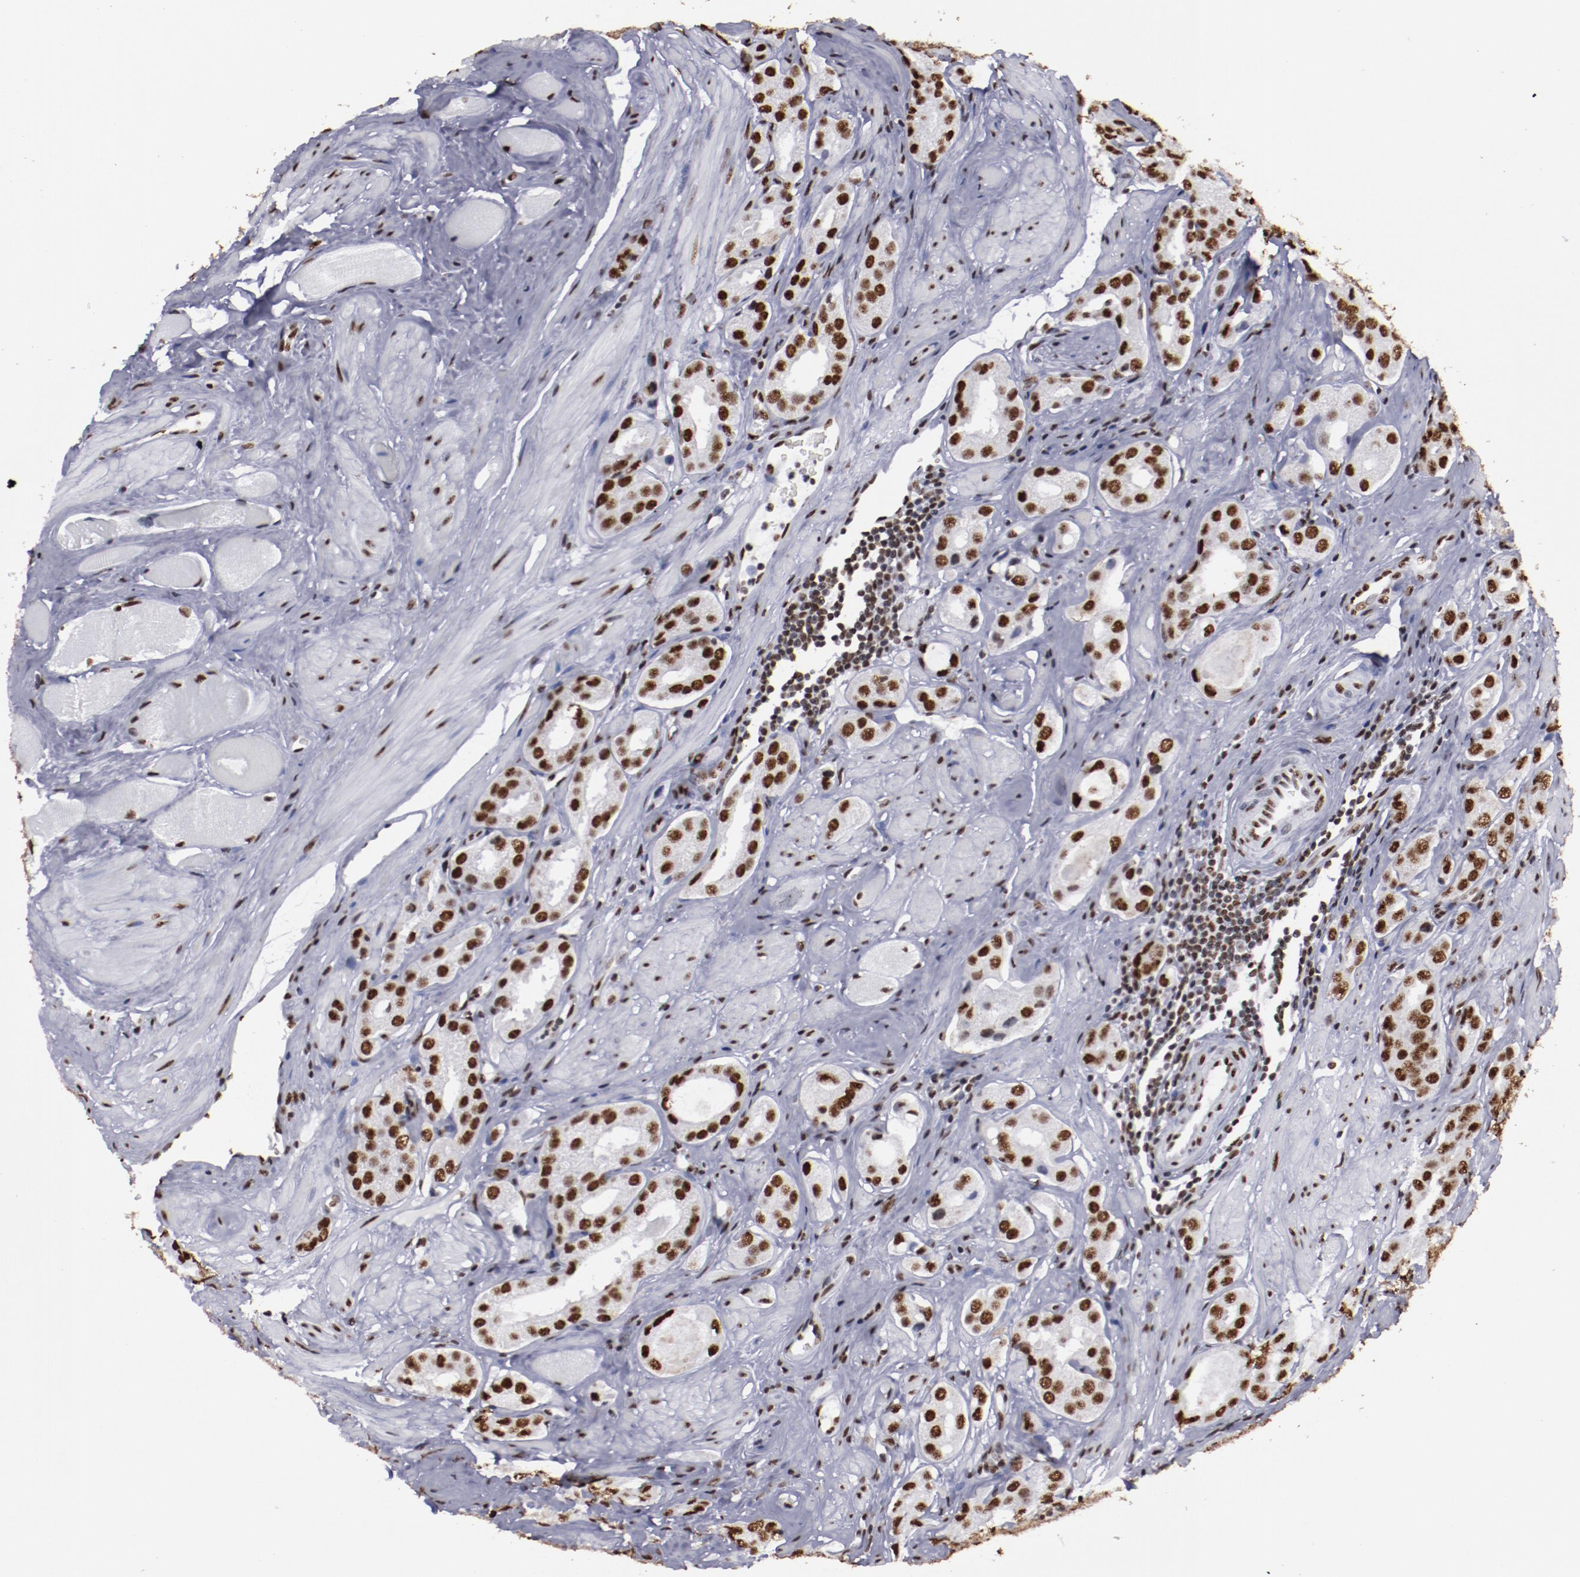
{"staining": {"intensity": "strong", "quantity": ">75%", "location": "nuclear"}, "tissue": "prostate cancer", "cell_type": "Tumor cells", "image_type": "cancer", "snomed": [{"axis": "morphology", "description": "Adenocarcinoma, Medium grade"}, {"axis": "topography", "description": "Prostate"}], "caption": "Medium-grade adenocarcinoma (prostate) stained for a protein exhibits strong nuclear positivity in tumor cells.", "gene": "HNRNPA2B1", "patient": {"sex": "male", "age": 53}}